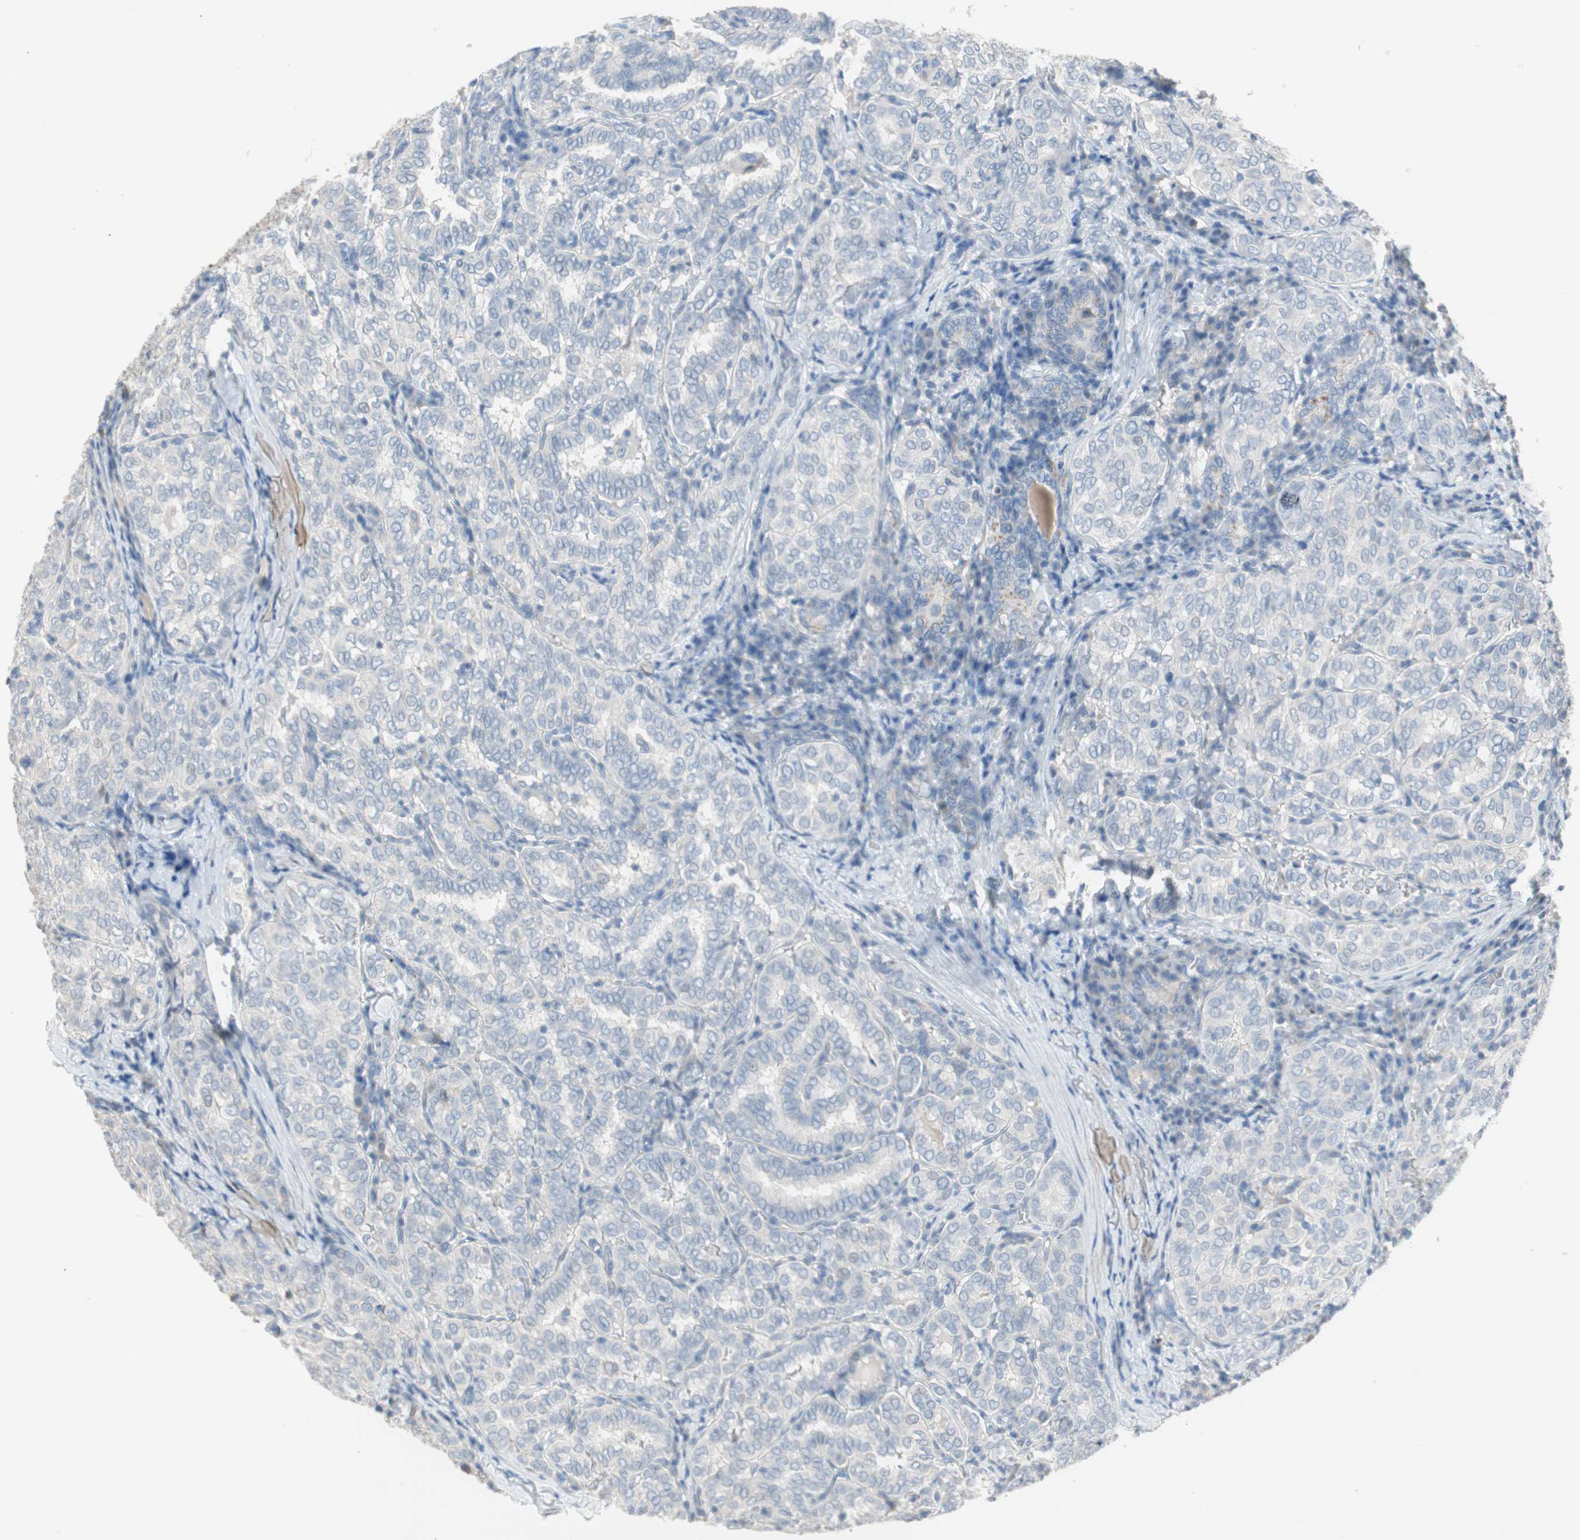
{"staining": {"intensity": "weak", "quantity": "<25%", "location": "cytoplasmic/membranous"}, "tissue": "thyroid cancer", "cell_type": "Tumor cells", "image_type": "cancer", "snomed": [{"axis": "morphology", "description": "Normal tissue, NOS"}, {"axis": "morphology", "description": "Papillary adenocarcinoma, NOS"}, {"axis": "topography", "description": "Thyroid gland"}], "caption": "This micrograph is of thyroid papillary adenocarcinoma stained with immunohistochemistry to label a protein in brown with the nuclei are counter-stained blue. There is no expression in tumor cells. (DAB (3,3'-diaminobenzidine) IHC visualized using brightfield microscopy, high magnification).", "gene": "PDZK1", "patient": {"sex": "female", "age": 30}}